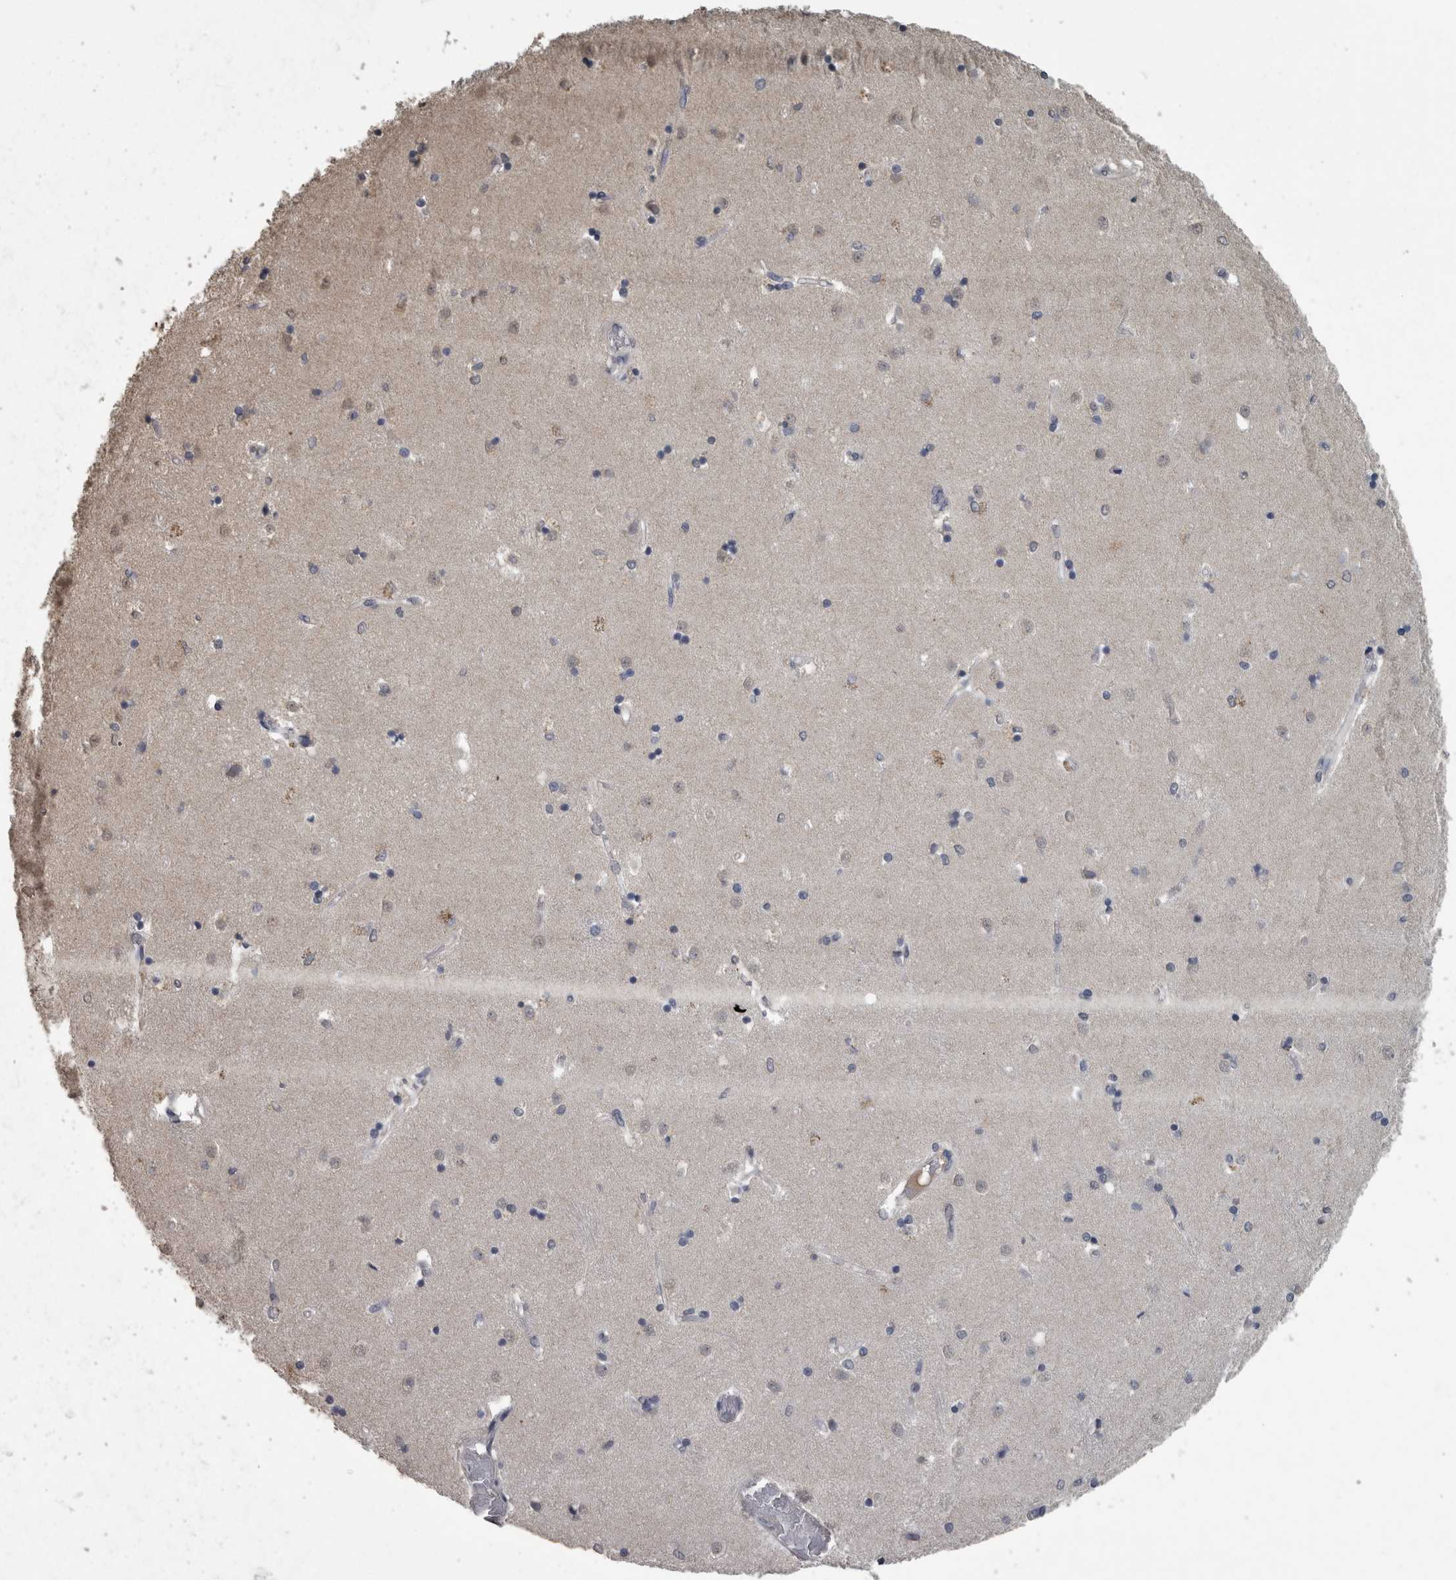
{"staining": {"intensity": "negative", "quantity": "none", "location": "none"}, "tissue": "caudate", "cell_type": "Glial cells", "image_type": "normal", "snomed": [{"axis": "morphology", "description": "Normal tissue, NOS"}, {"axis": "topography", "description": "Lateral ventricle wall"}], "caption": "Photomicrograph shows no significant protein staining in glial cells of normal caudate.", "gene": "PIK3AP1", "patient": {"sex": "male", "age": 45}}